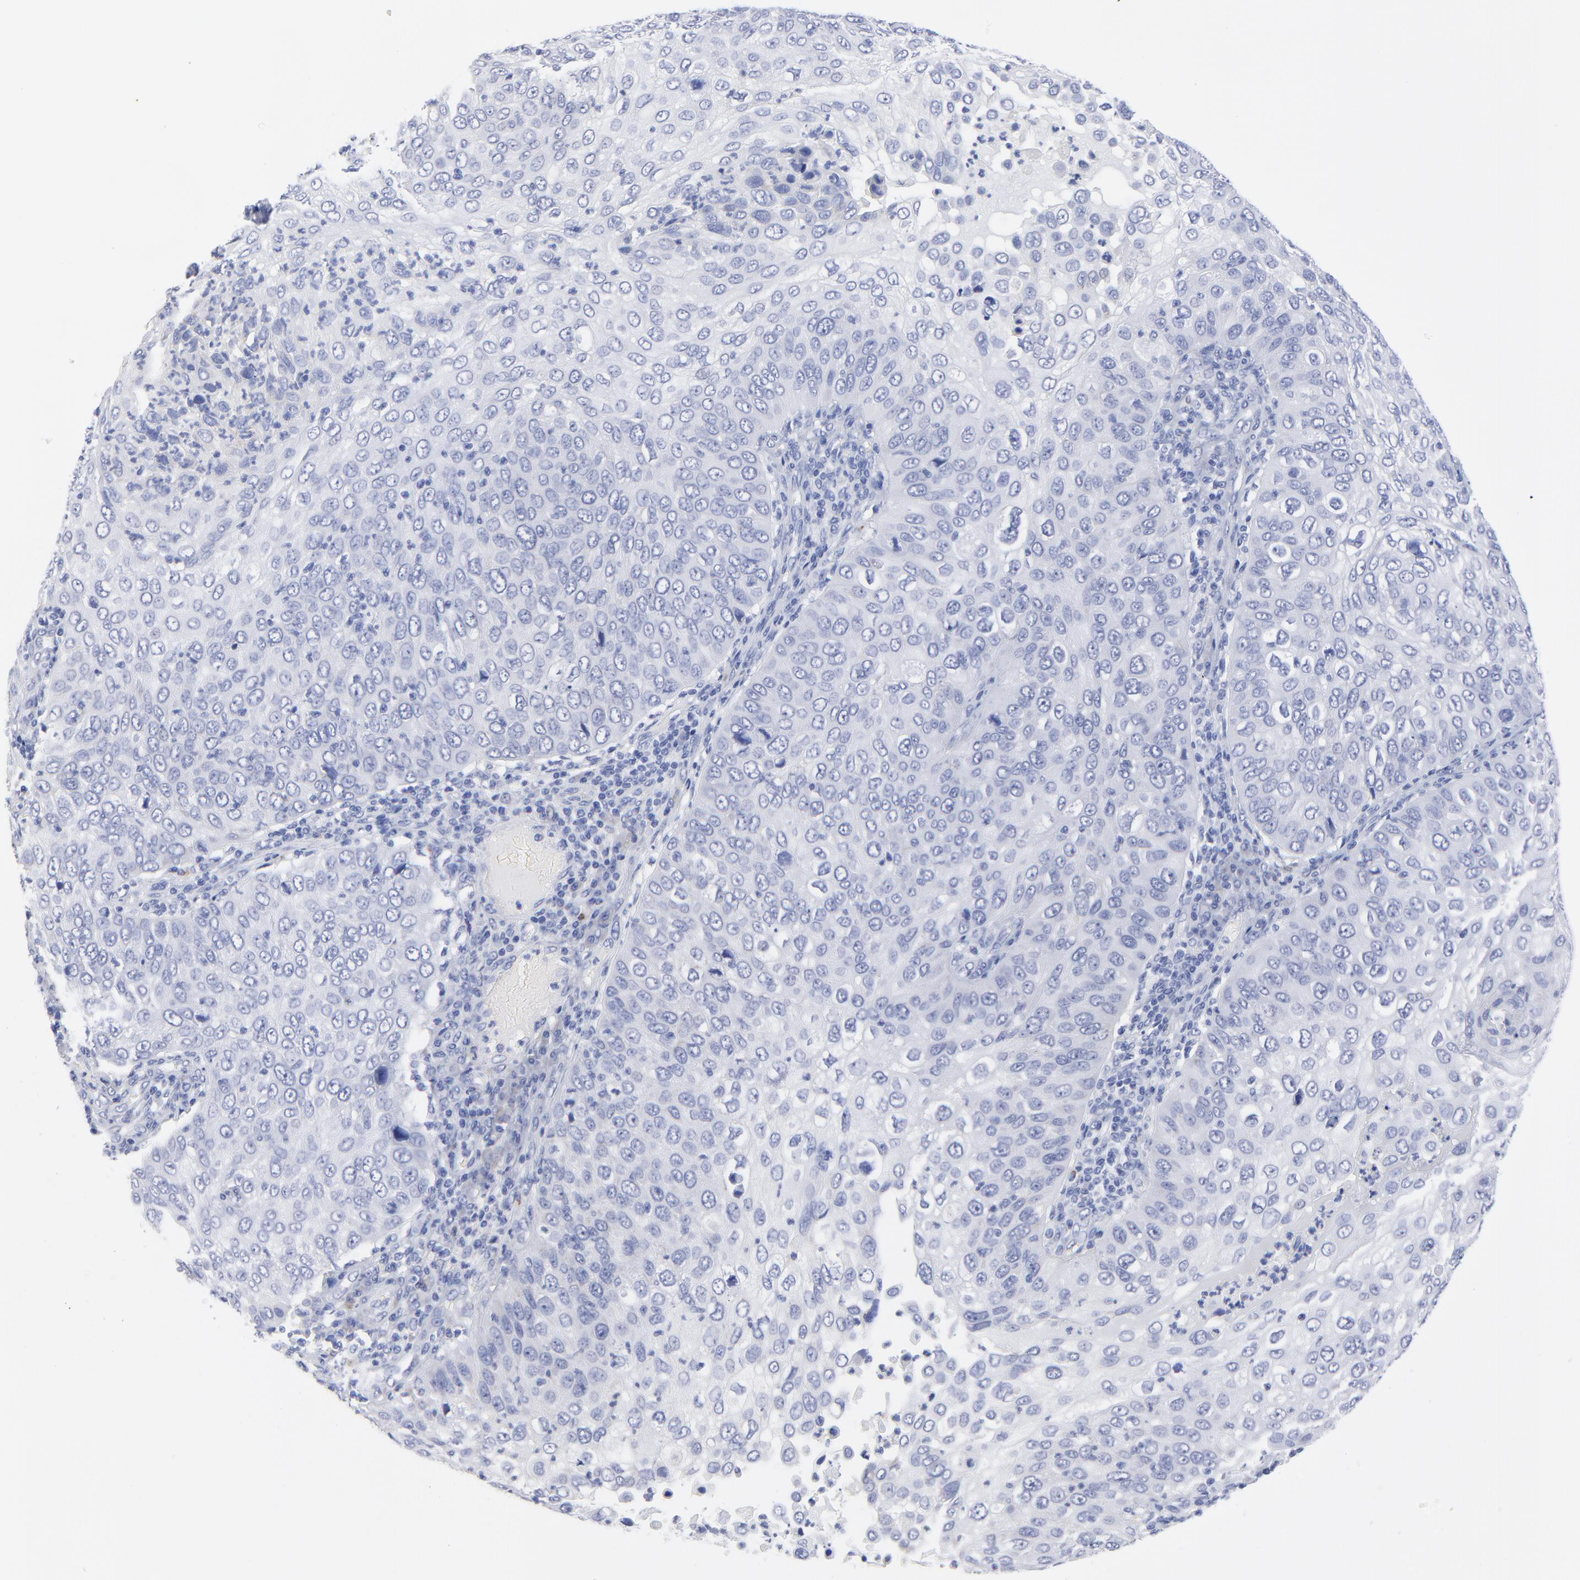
{"staining": {"intensity": "negative", "quantity": "none", "location": "none"}, "tissue": "skin cancer", "cell_type": "Tumor cells", "image_type": "cancer", "snomed": [{"axis": "morphology", "description": "Squamous cell carcinoma, NOS"}, {"axis": "topography", "description": "Skin"}], "caption": "This is an immunohistochemistry (IHC) micrograph of human squamous cell carcinoma (skin). There is no positivity in tumor cells.", "gene": "DUSP9", "patient": {"sex": "male", "age": 87}}